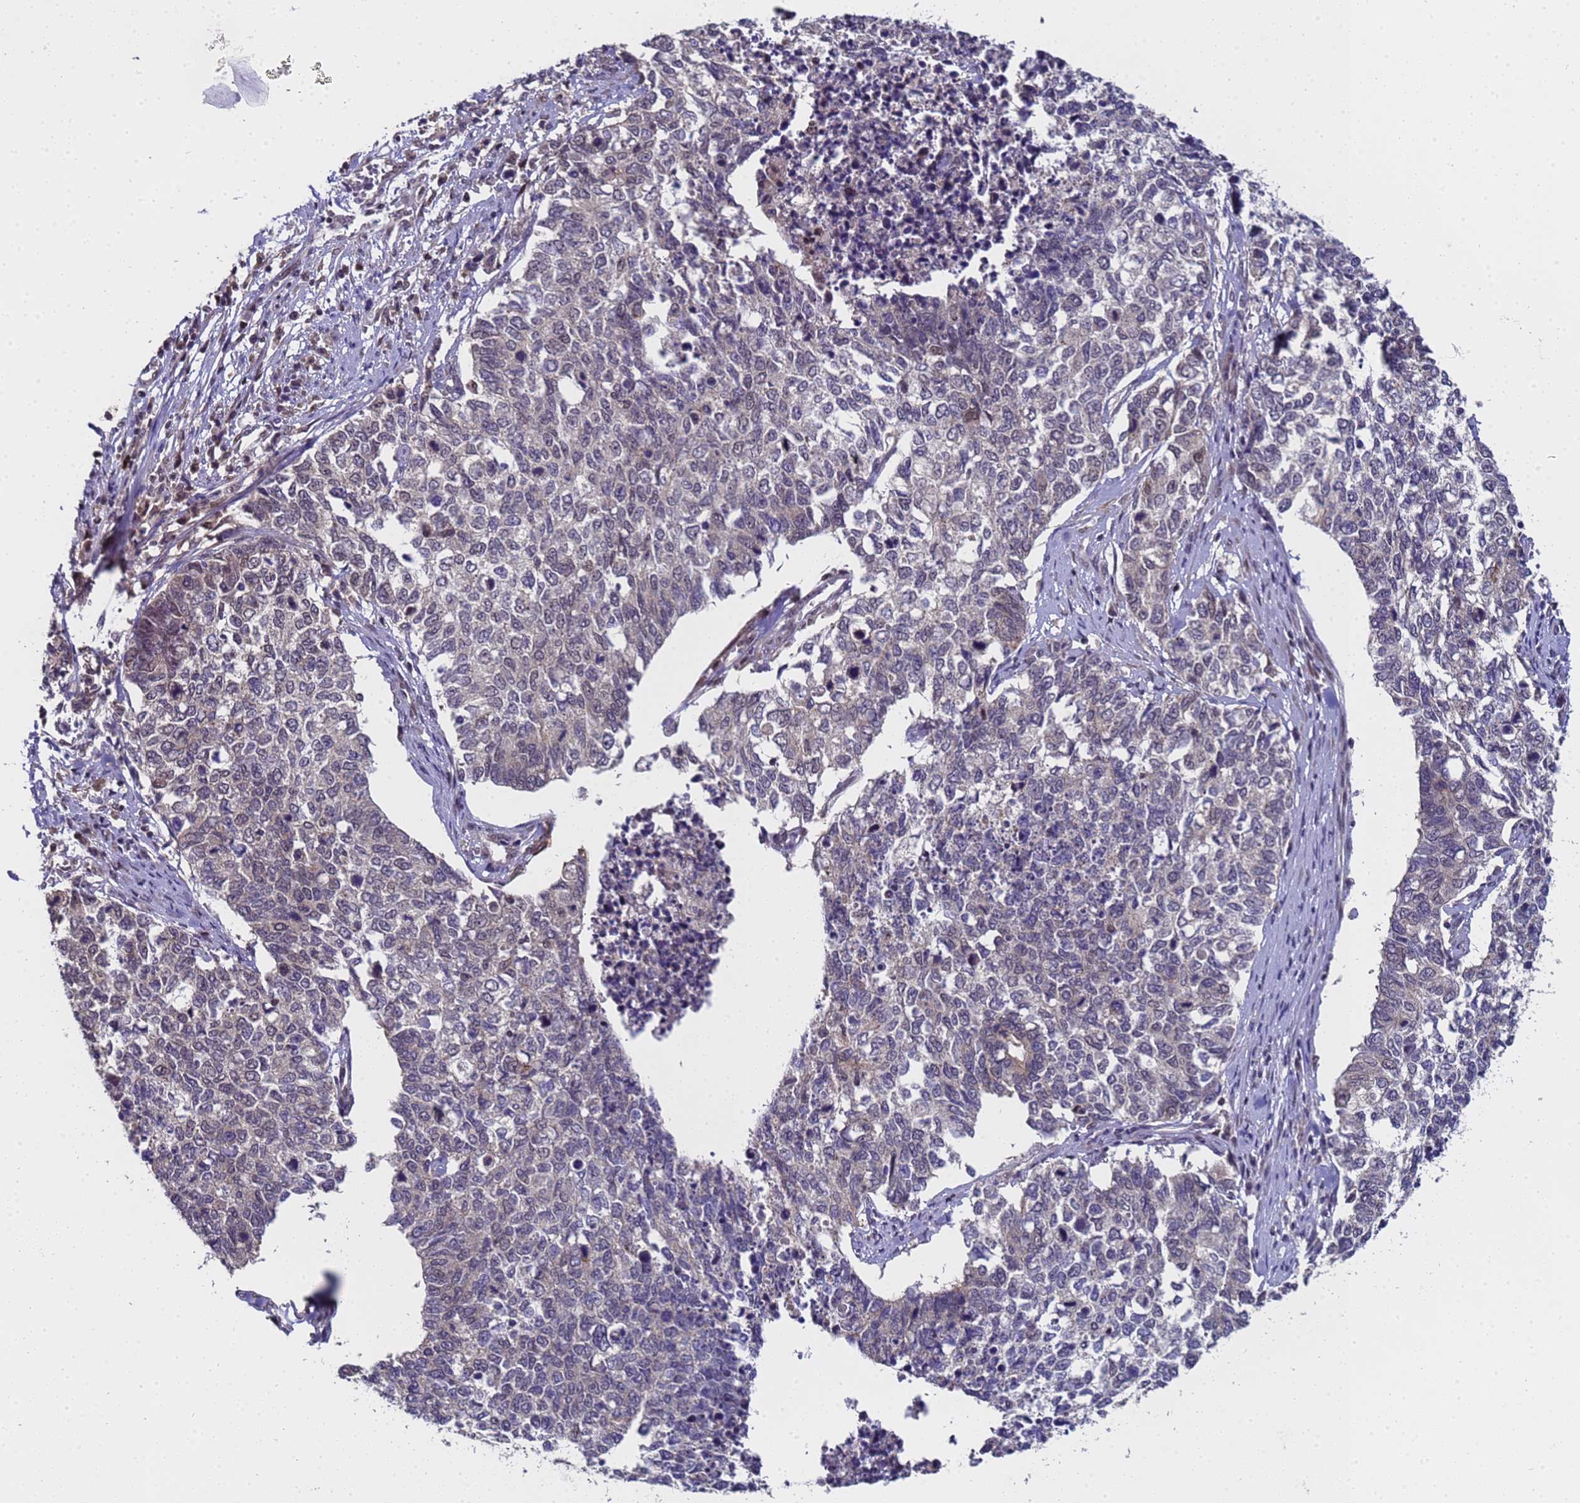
{"staining": {"intensity": "weak", "quantity": "<25%", "location": "nuclear"}, "tissue": "cervical cancer", "cell_type": "Tumor cells", "image_type": "cancer", "snomed": [{"axis": "morphology", "description": "Squamous cell carcinoma, NOS"}, {"axis": "topography", "description": "Cervix"}], "caption": "This is an IHC photomicrograph of squamous cell carcinoma (cervical). There is no staining in tumor cells.", "gene": "ANAPC13", "patient": {"sex": "female", "age": 63}}